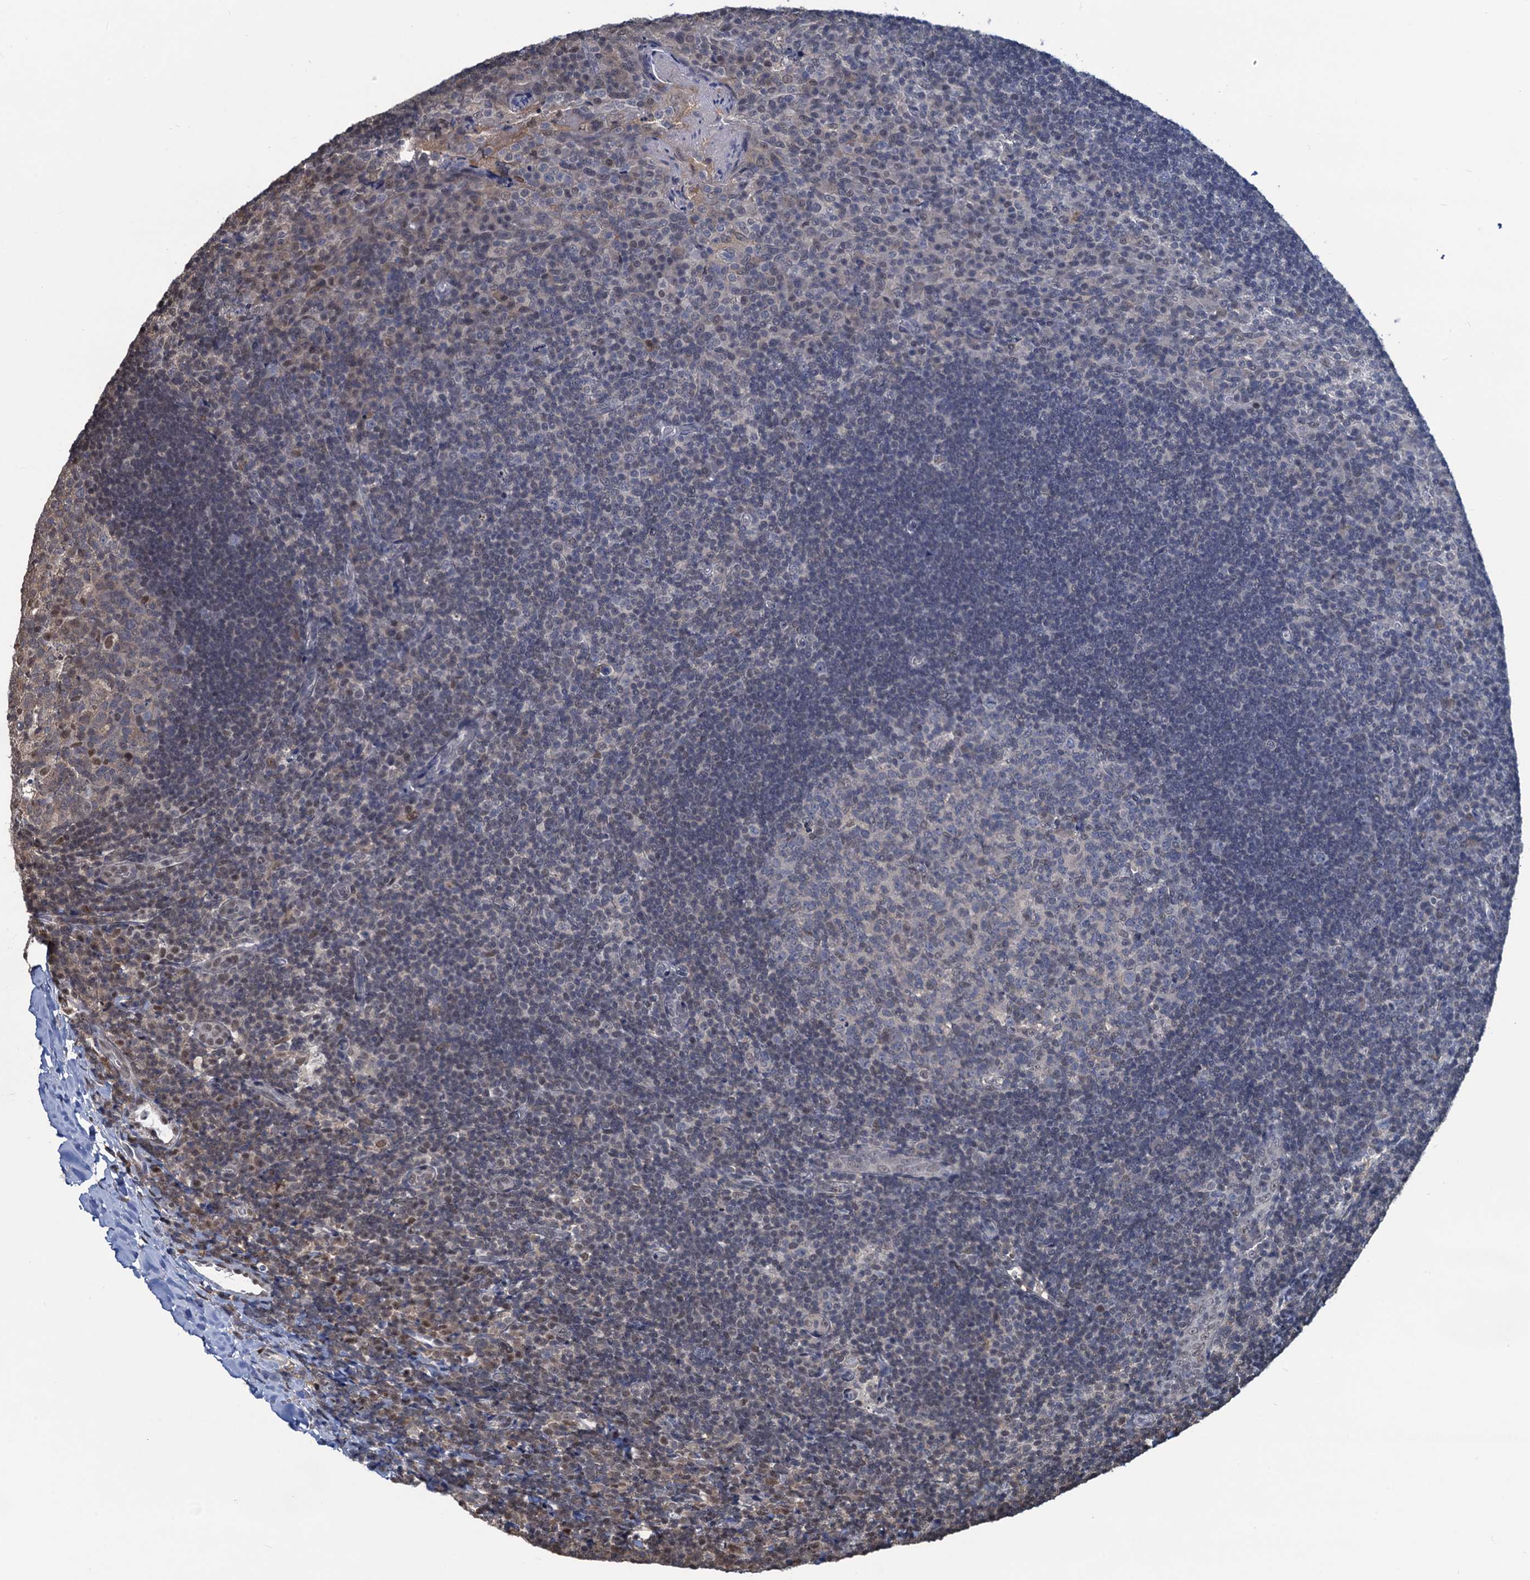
{"staining": {"intensity": "moderate", "quantity": "<25%", "location": "nuclear"}, "tissue": "tonsil", "cell_type": "Germinal center cells", "image_type": "normal", "snomed": [{"axis": "morphology", "description": "Normal tissue, NOS"}, {"axis": "topography", "description": "Tonsil"}], "caption": "Immunohistochemical staining of benign tonsil reveals <25% levels of moderate nuclear protein expression in approximately <25% of germinal center cells.", "gene": "RTKN2", "patient": {"sex": "male", "age": 17}}